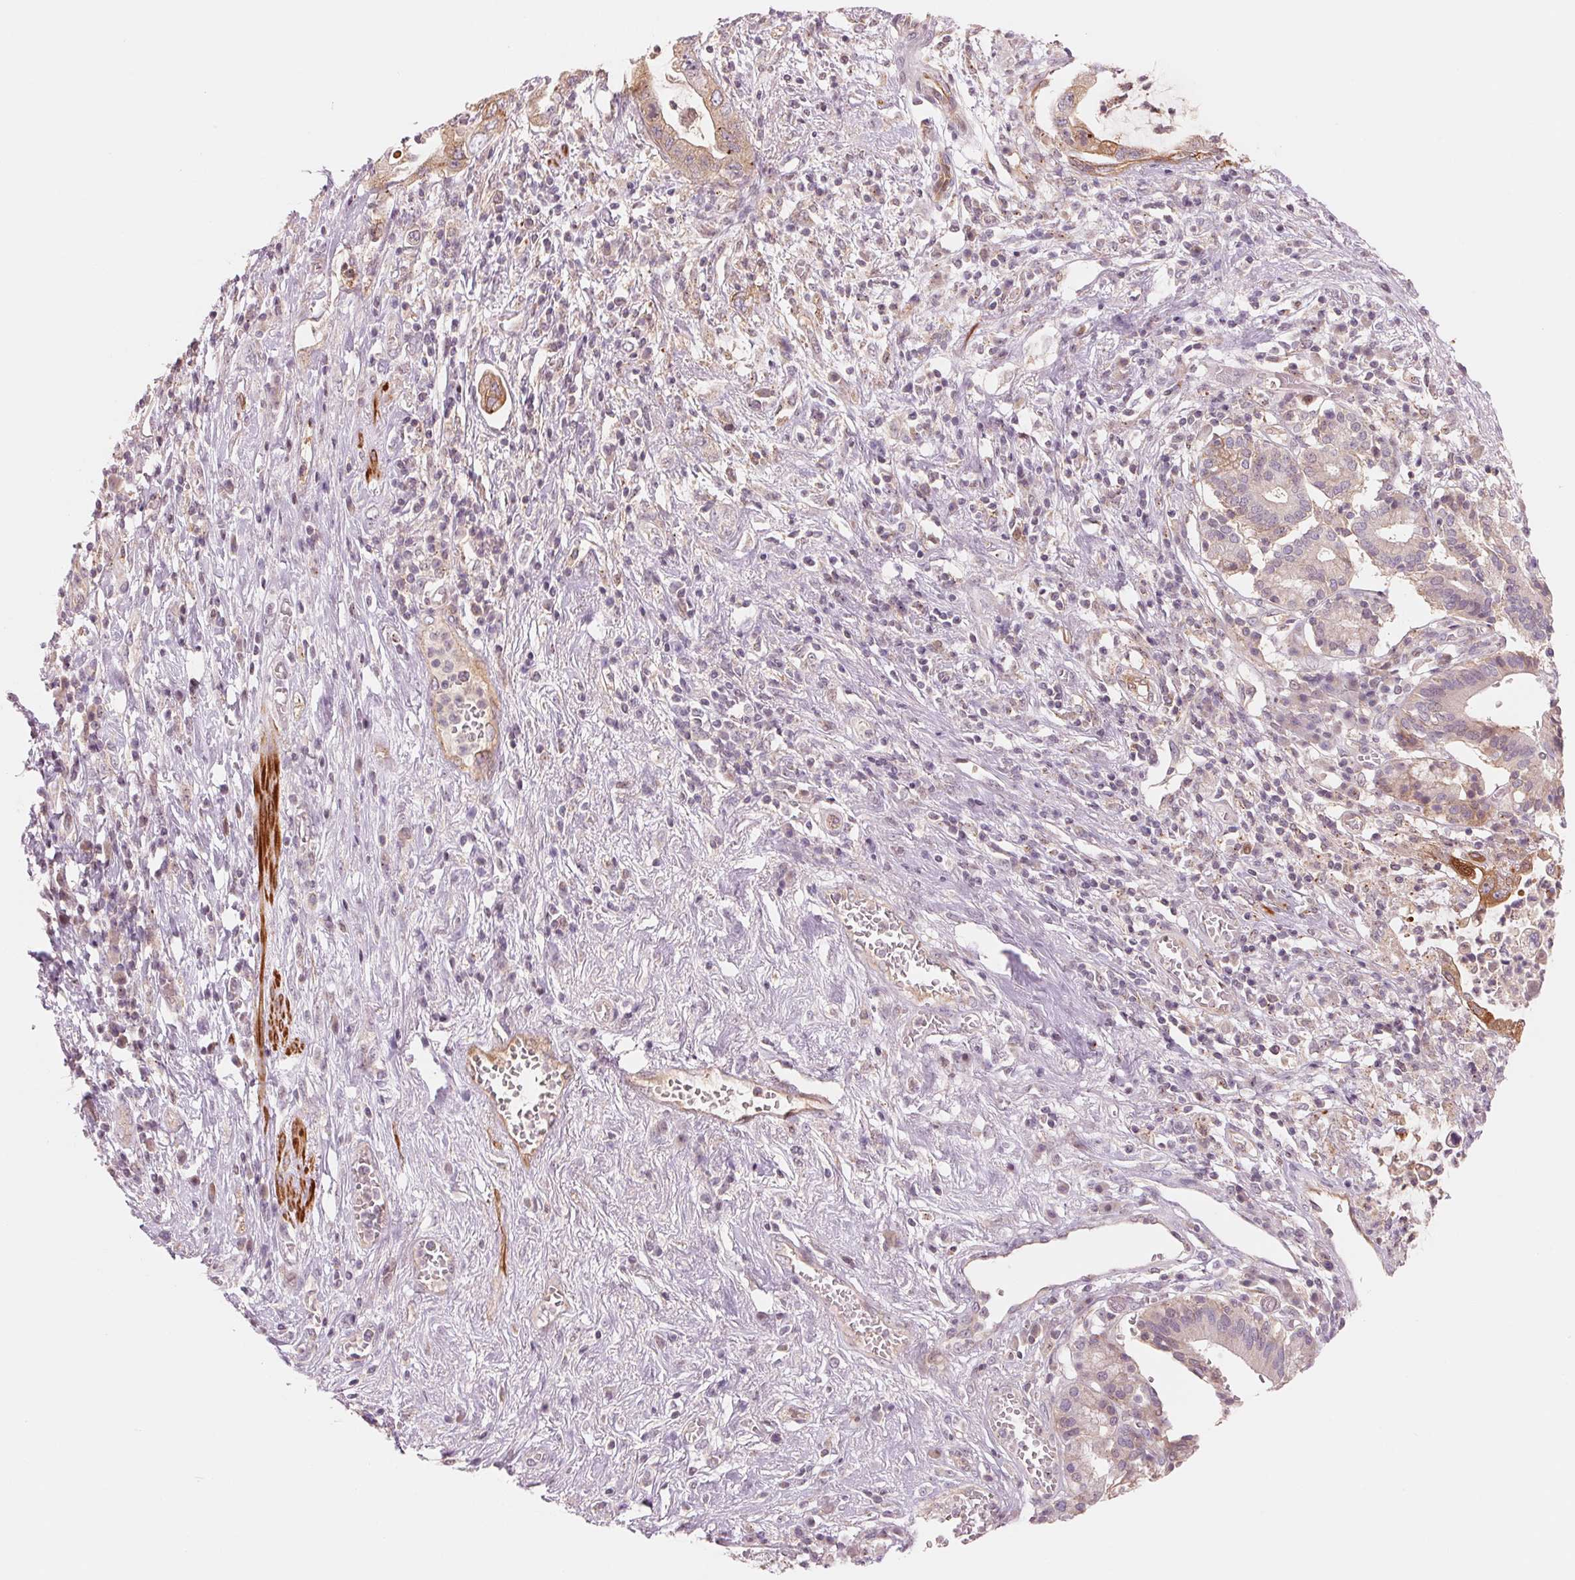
{"staining": {"intensity": "weak", "quantity": "<25%", "location": "cytoplasmic/membranous"}, "tissue": "pancreatic cancer", "cell_type": "Tumor cells", "image_type": "cancer", "snomed": [{"axis": "morphology", "description": "Adenocarcinoma, NOS"}, {"axis": "topography", "description": "Pancreas"}], "caption": "This is an immunohistochemistry image of human adenocarcinoma (pancreatic). There is no positivity in tumor cells.", "gene": "SLC17A4", "patient": {"sex": "female", "age": 72}}